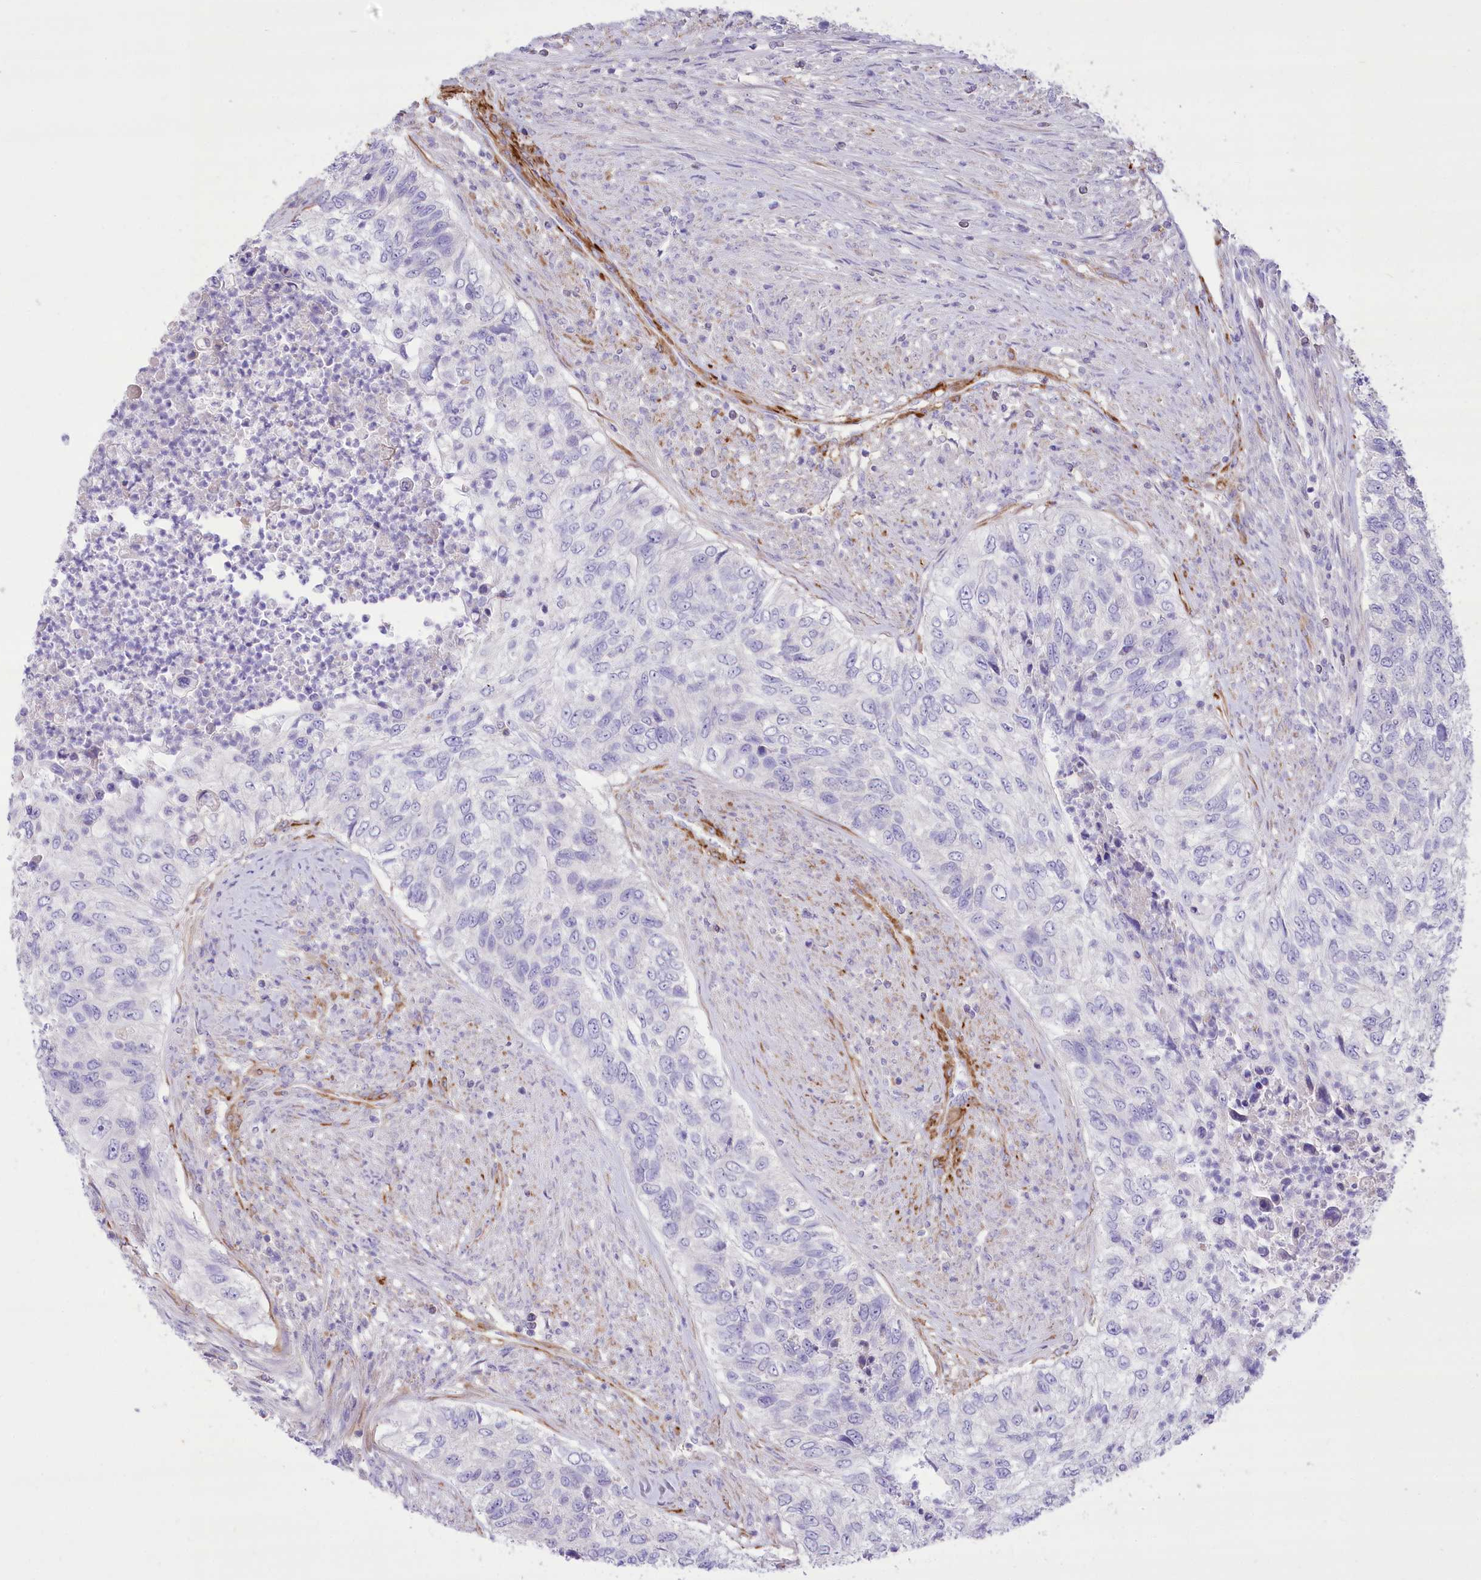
{"staining": {"intensity": "negative", "quantity": "none", "location": "none"}, "tissue": "urothelial cancer", "cell_type": "Tumor cells", "image_type": "cancer", "snomed": [{"axis": "morphology", "description": "Urothelial carcinoma, High grade"}, {"axis": "topography", "description": "Urinary bladder"}], "caption": "Immunohistochemistry of urothelial cancer demonstrates no expression in tumor cells.", "gene": "ANGPTL3", "patient": {"sex": "female", "age": 60}}